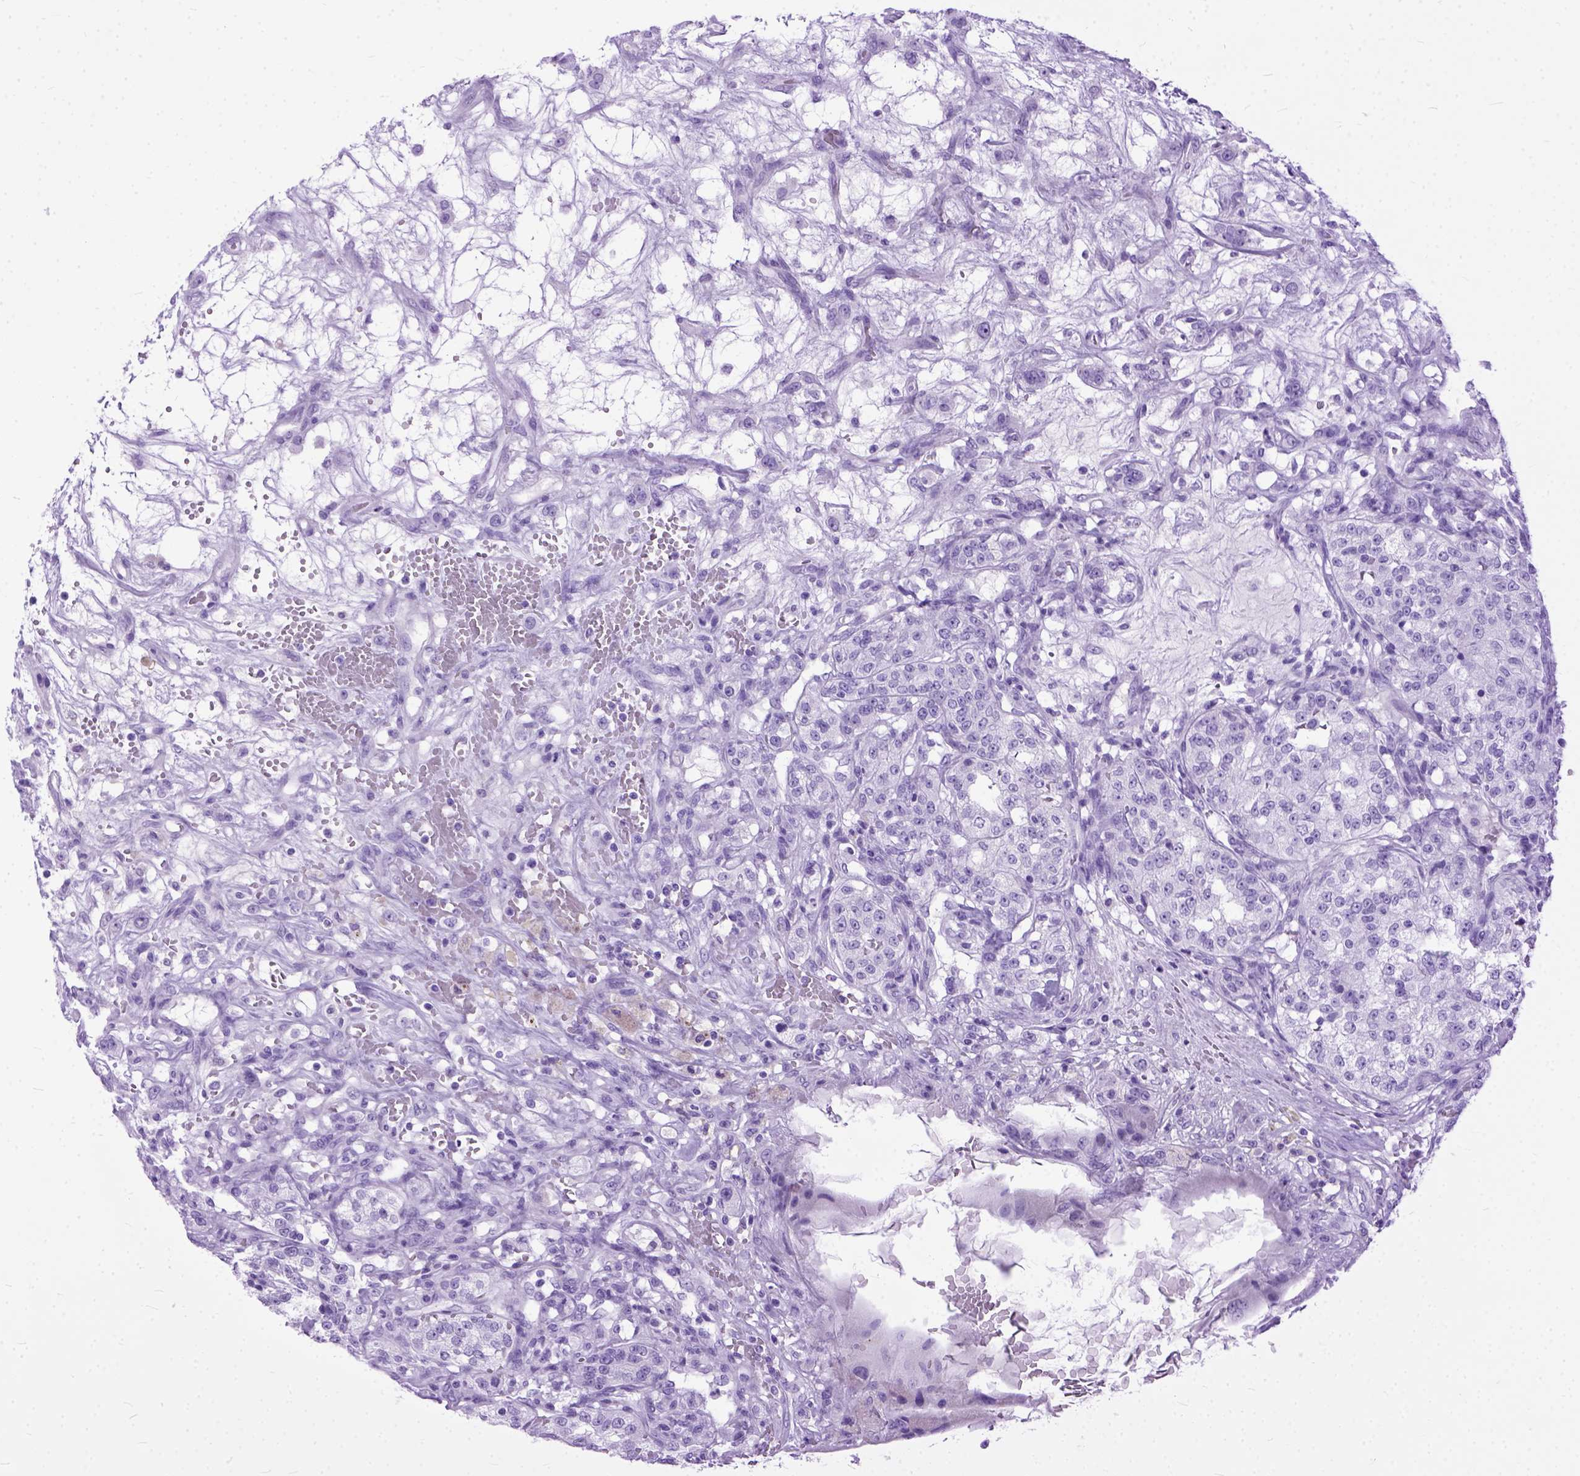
{"staining": {"intensity": "negative", "quantity": "none", "location": "none"}, "tissue": "renal cancer", "cell_type": "Tumor cells", "image_type": "cancer", "snomed": [{"axis": "morphology", "description": "Adenocarcinoma, NOS"}, {"axis": "topography", "description": "Kidney"}], "caption": "The photomicrograph shows no significant staining in tumor cells of adenocarcinoma (renal). (DAB (3,3'-diaminobenzidine) IHC with hematoxylin counter stain).", "gene": "GNGT1", "patient": {"sex": "female", "age": 63}}